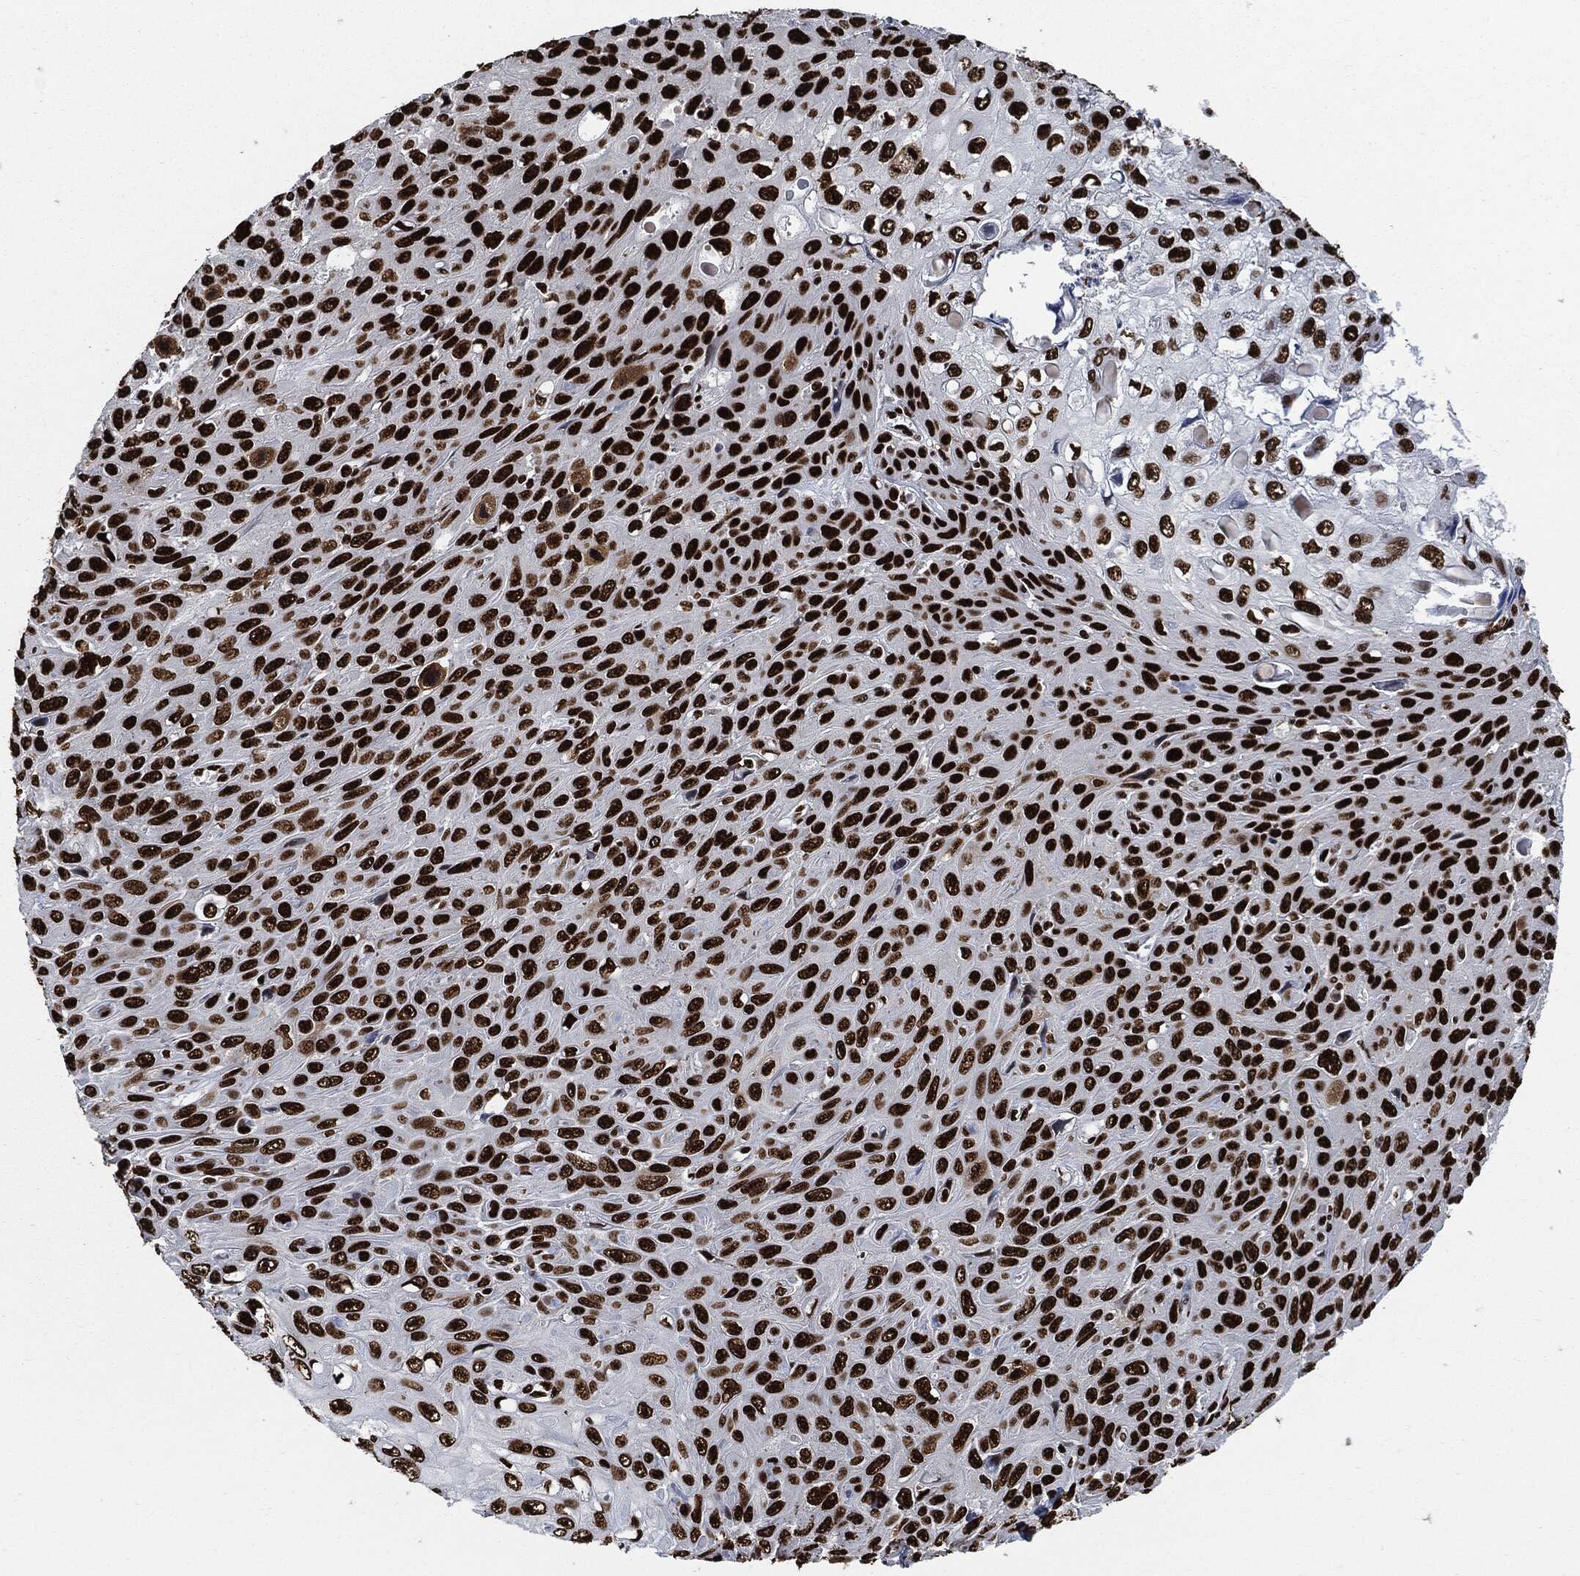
{"staining": {"intensity": "strong", "quantity": ">75%", "location": "nuclear"}, "tissue": "skin cancer", "cell_type": "Tumor cells", "image_type": "cancer", "snomed": [{"axis": "morphology", "description": "Squamous cell carcinoma, NOS"}, {"axis": "topography", "description": "Skin"}], "caption": "Strong nuclear staining is present in approximately >75% of tumor cells in skin cancer (squamous cell carcinoma). Ihc stains the protein of interest in brown and the nuclei are stained blue.", "gene": "RECQL", "patient": {"sex": "male", "age": 82}}